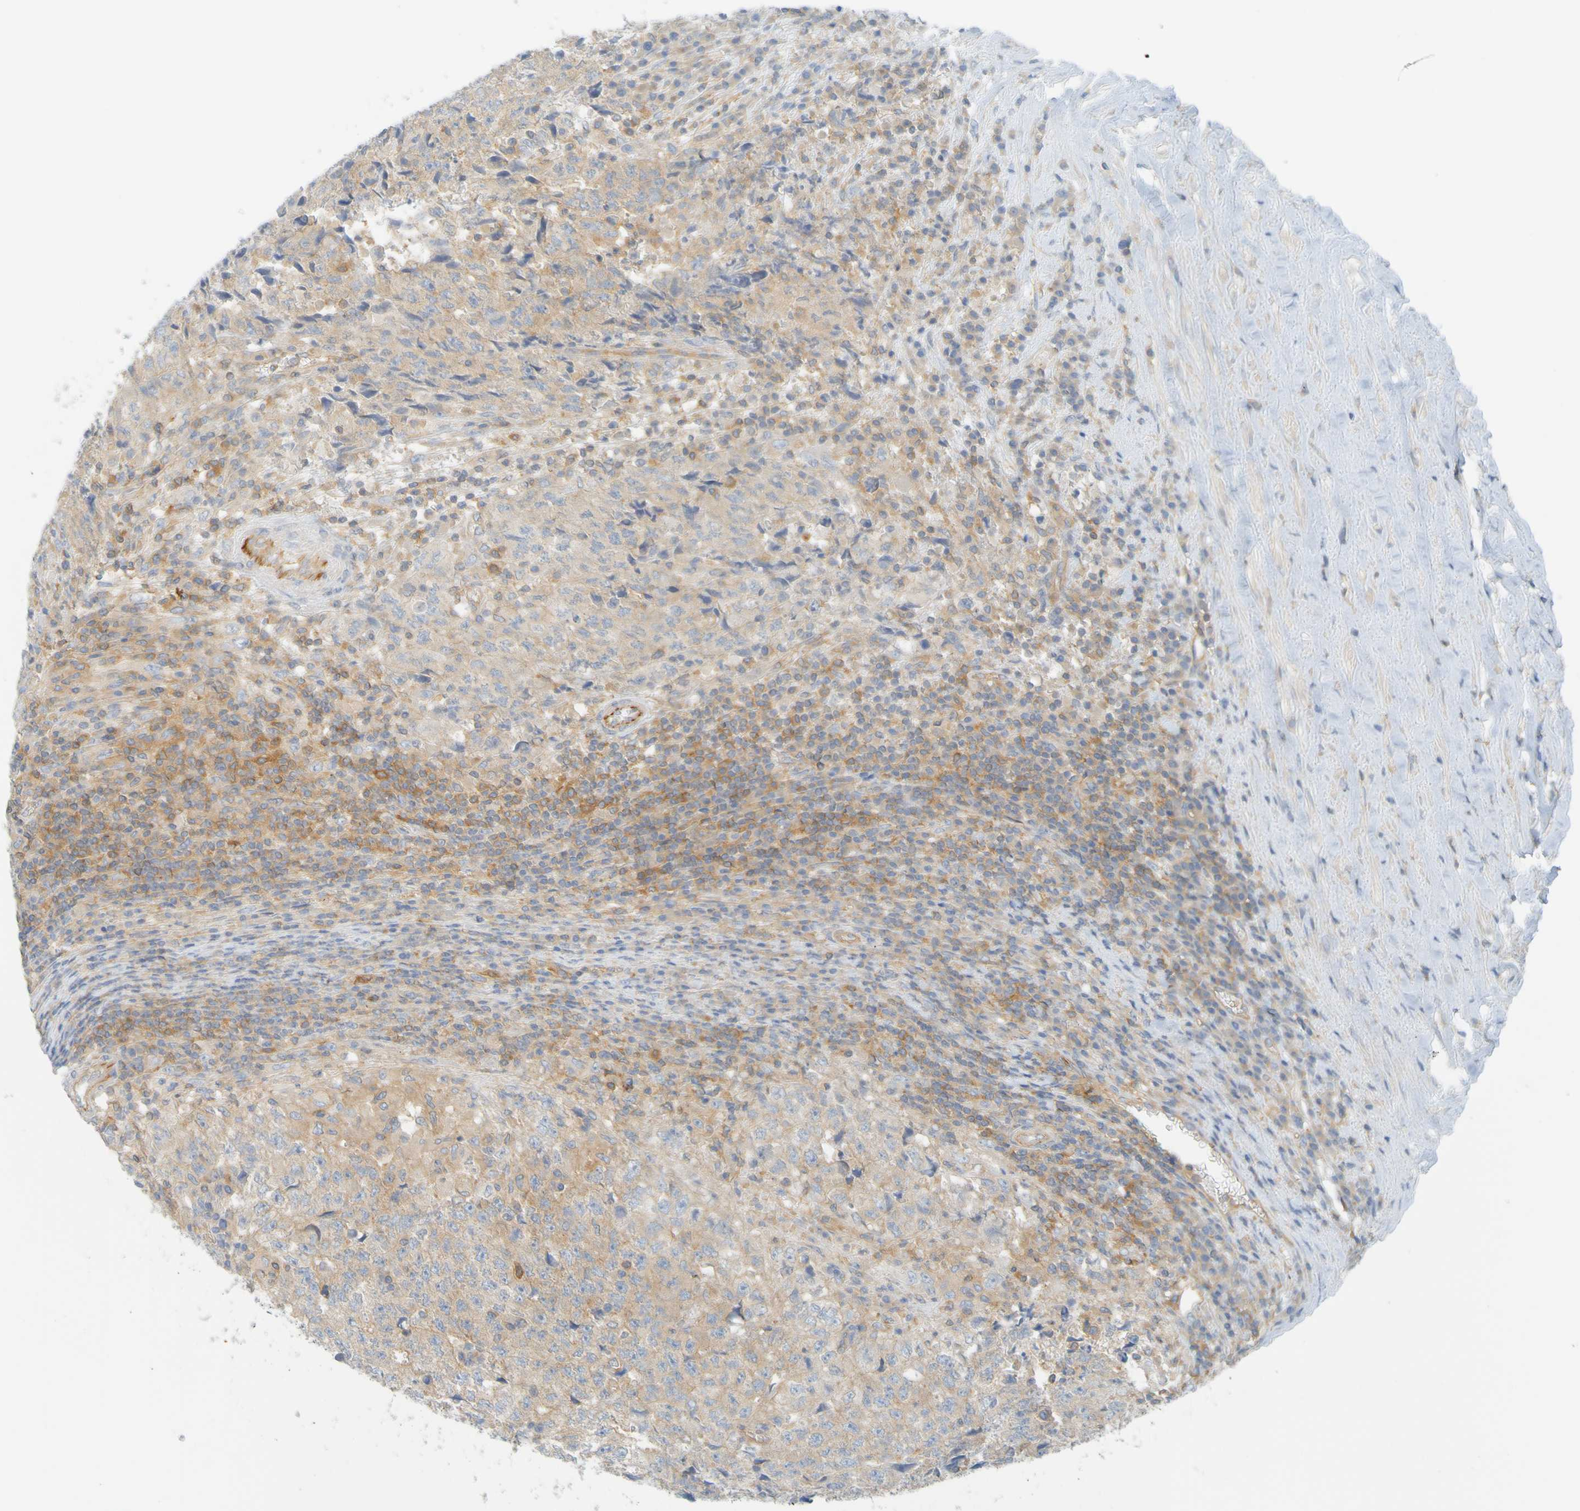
{"staining": {"intensity": "moderate", "quantity": ">75%", "location": "cytoplasmic/membranous"}, "tissue": "testis cancer", "cell_type": "Tumor cells", "image_type": "cancer", "snomed": [{"axis": "morphology", "description": "Necrosis, NOS"}, {"axis": "morphology", "description": "Carcinoma, Embryonal, NOS"}, {"axis": "topography", "description": "Testis"}], "caption": "Brown immunohistochemical staining in testis cancer (embryonal carcinoma) exhibits moderate cytoplasmic/membranous staining in approximately >75% of tumor cells. (Stains: DAB in brown, nuclei in blue, Microscopy: brightfield microscopy at high magnification).", "gene": "APPL1", "patient": {"sex": "male", "age": 19}}